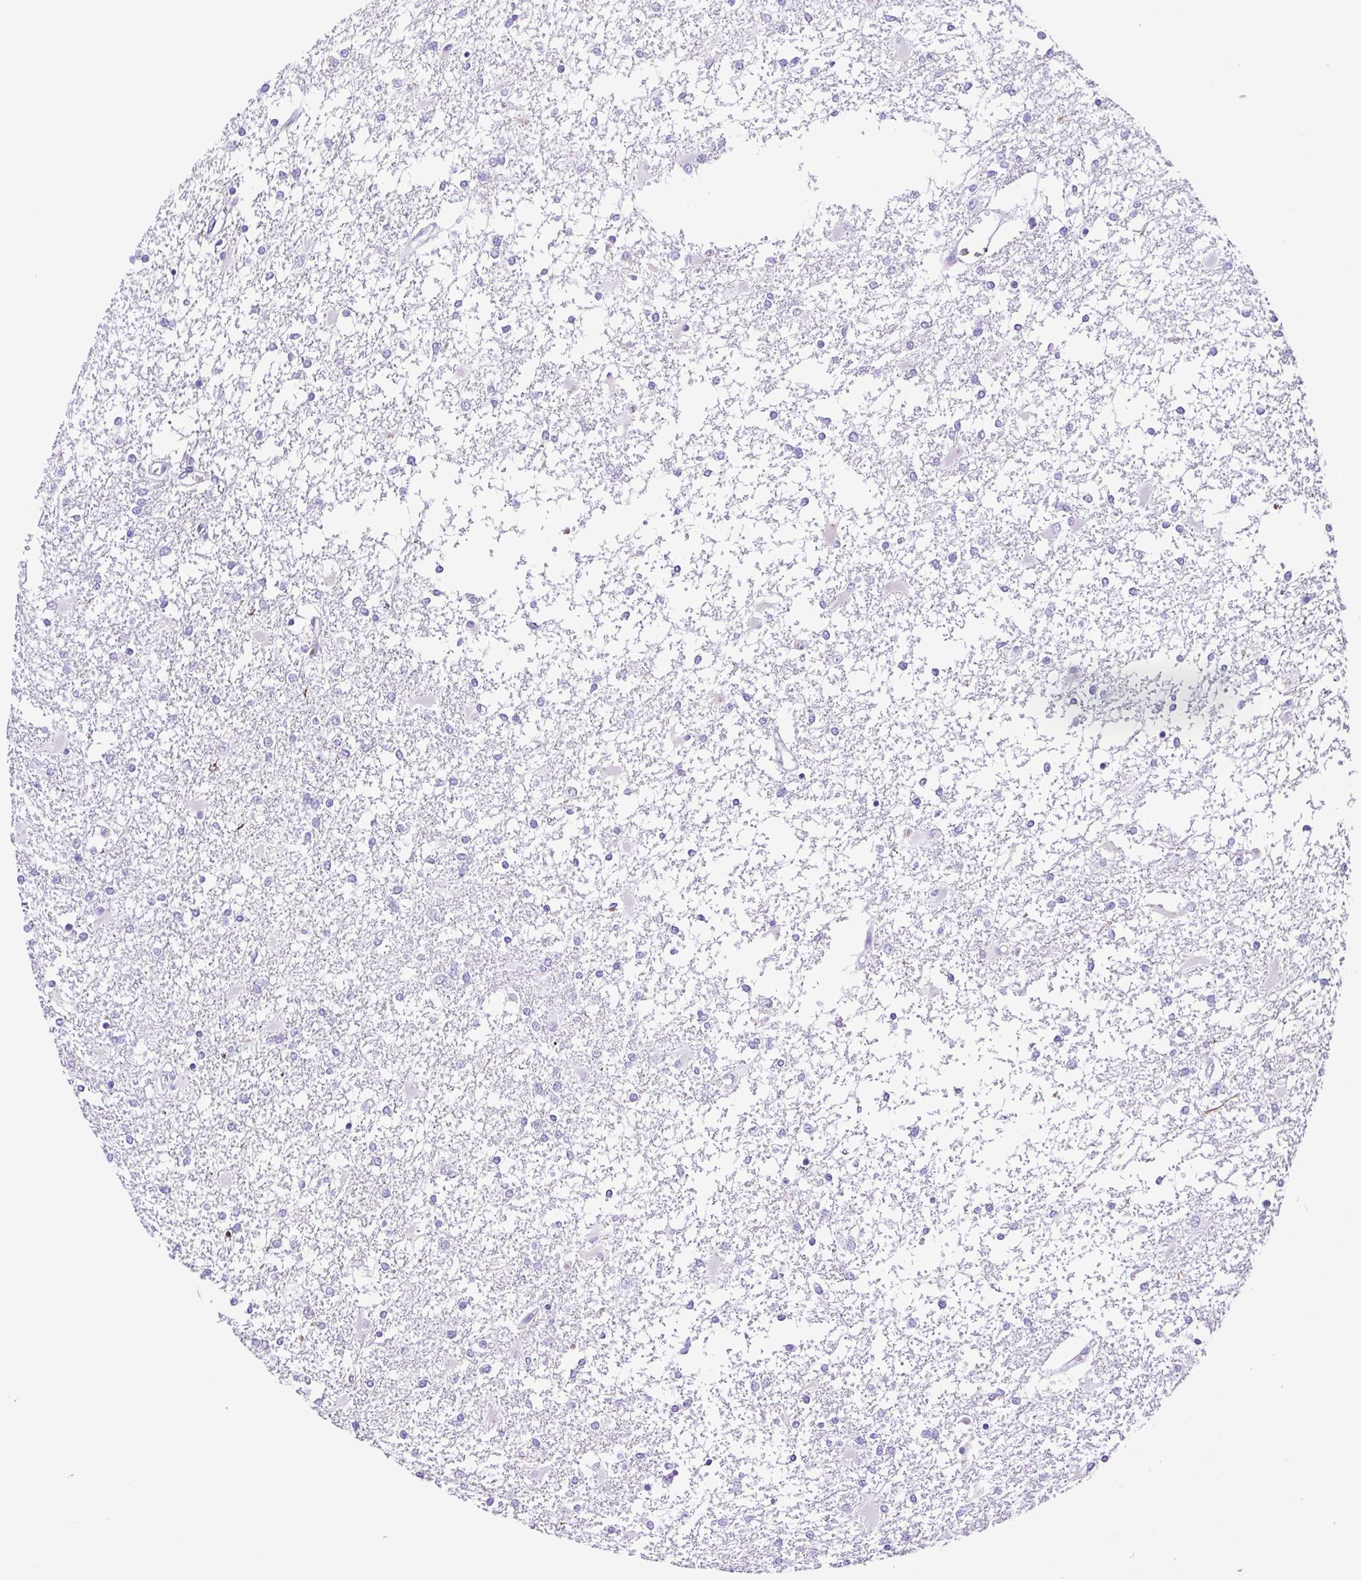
{"staining": {"intensity": "negative", "quantity": "none", "location": "none"}, "tissue": "glioma", "cell_type": "Tumor cells", "image_type": "cancer", "snomed": [{"axis": "morphology", "description": "Glioma, malignant, High grade"}, {"axis": "topography", "description": "Cerebral cortex"}], "caption": "The histopathology image reveals no significant staining in tumor cells of glioma.", "gene": "CD72", "patient": {"sex": "male", "age": 79}}